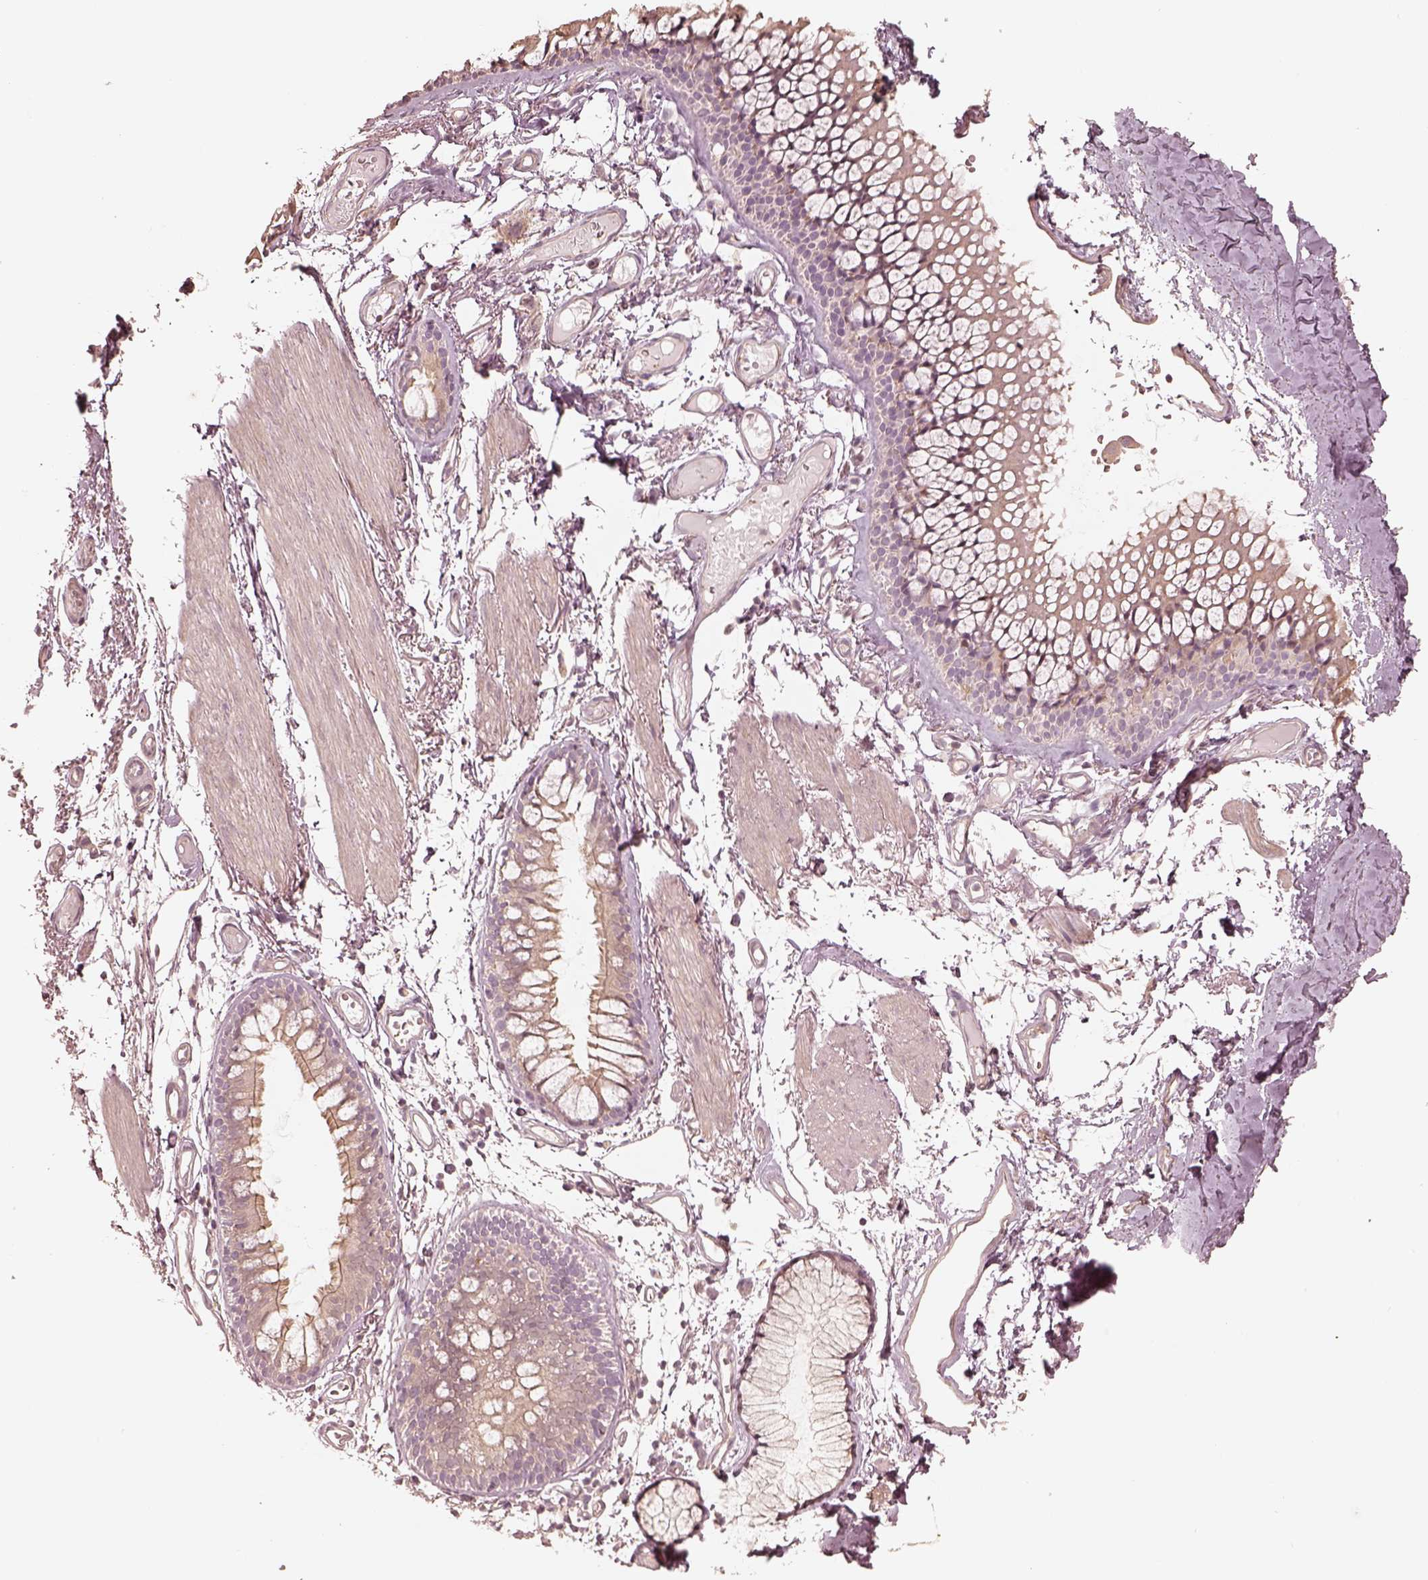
{"staining": {"intensity": "negative", "quantity": "none", "location": "none"}, "tissue": "soft tissue", "cell_type": "Chondrocytes", "image_type": "normal", "snomed": [{"axis": "morphology", "description": "Normal tissue, NOS"}, {"axis": "topography", "description": "Cartilage tissue"}, {"axis": "topography", "description": "Bronchus"}], "caption": "Immunohistochemistry micrograph of unremarkable human soft tissue stained for a protein (brown), which shows no staining in chondrocytes.", "gene": "KIF5C", "patient": {"sex": "female", "age": 79}}